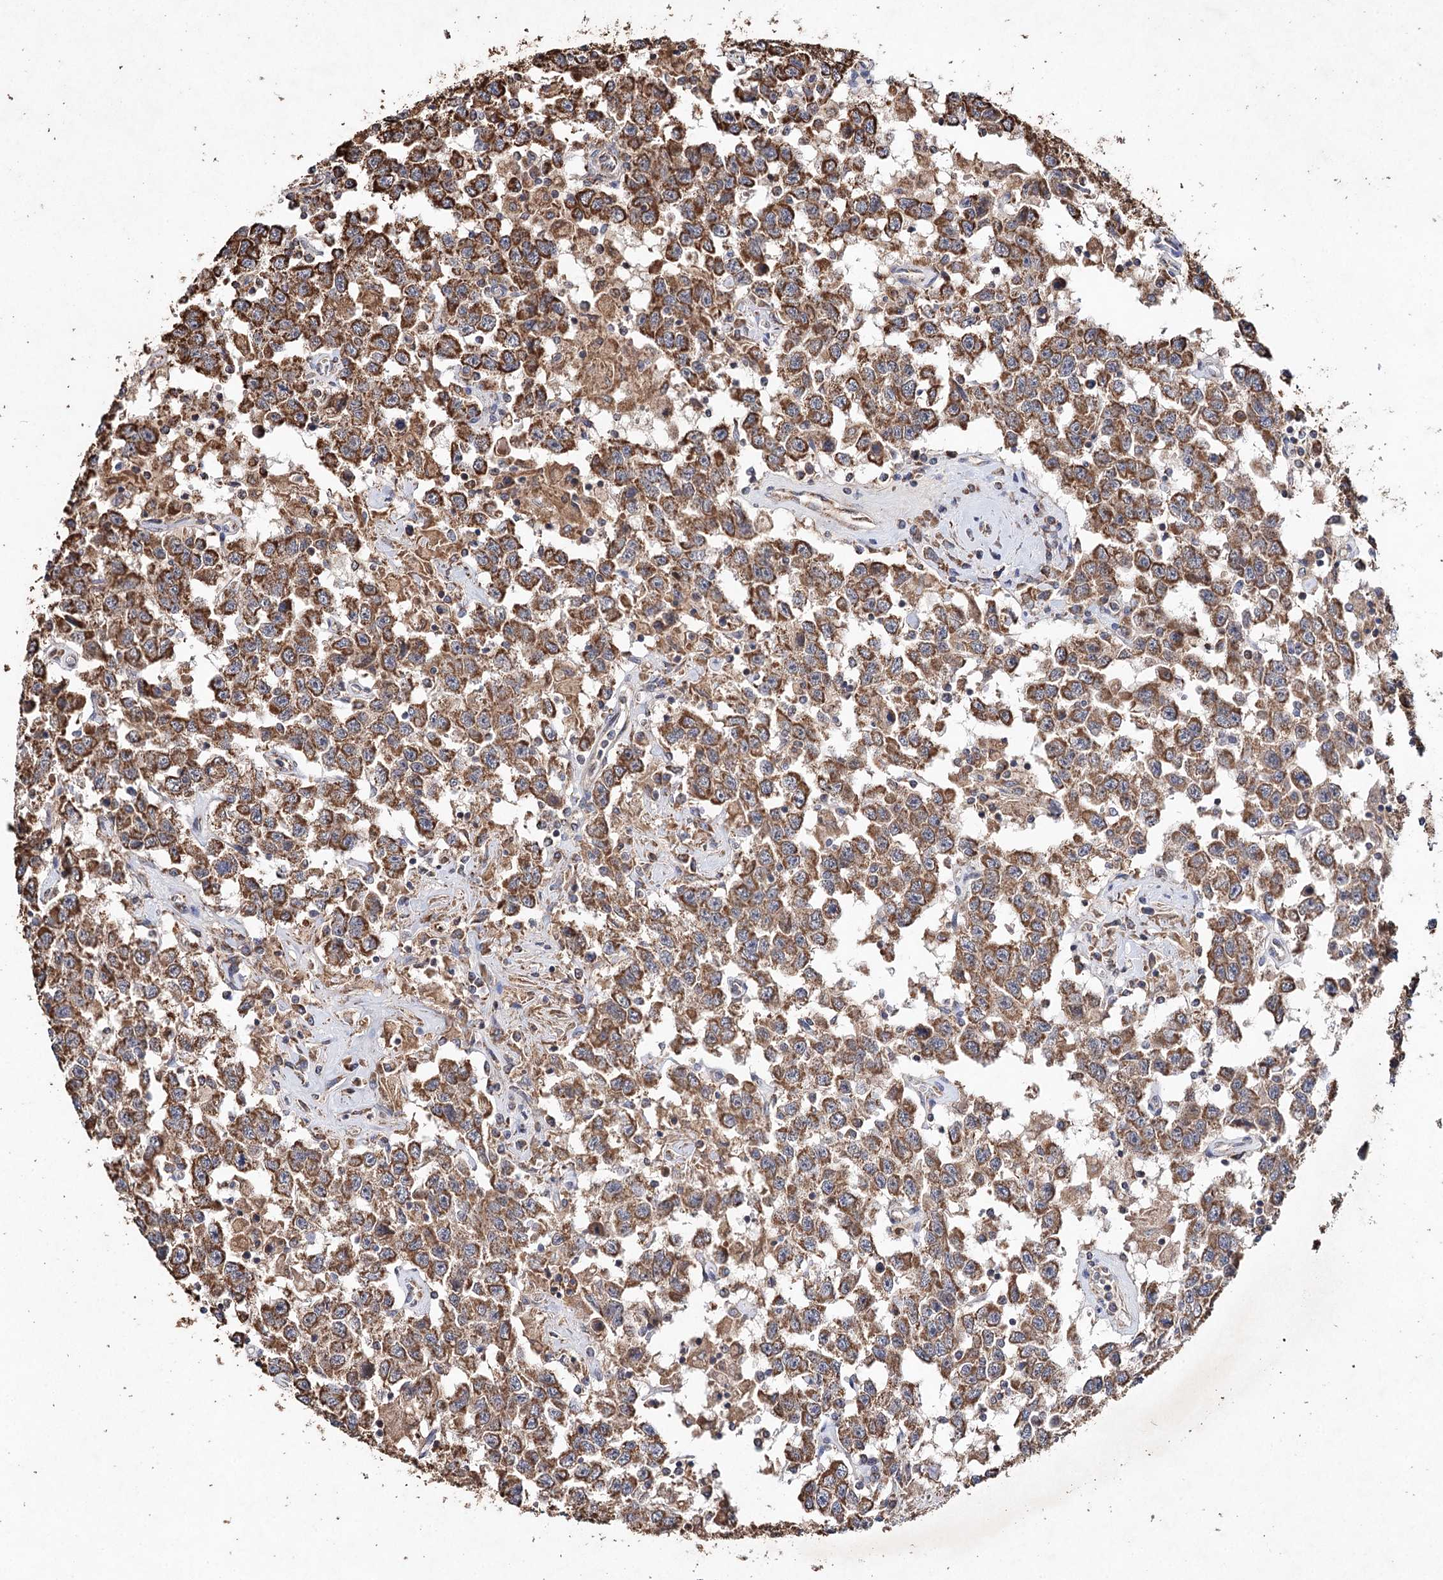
{"staining": {"intensity": "moderate", "quantity": ">75%", "location": "cytoplasmic/membranous"}, "tissue": "testis cancer", "cell_type": "Tumor cells", "image_type": "cancer", "snomed": [{"axis": "morphology", "description": "Seminoma, NOS"}, {"axis": "topography", "description": "Testis"}], "caption": "Immunohistochemical staining of seminoma (testis) demonstrates medium levels of moderate cytoplasmic/membranous expression in approximately >75% of tumor cells. (Brightfield microscopy of DAB IHC at high magnification).", "gene": "PIK3CB", "patient": {"sex": "male", "age": 41}}